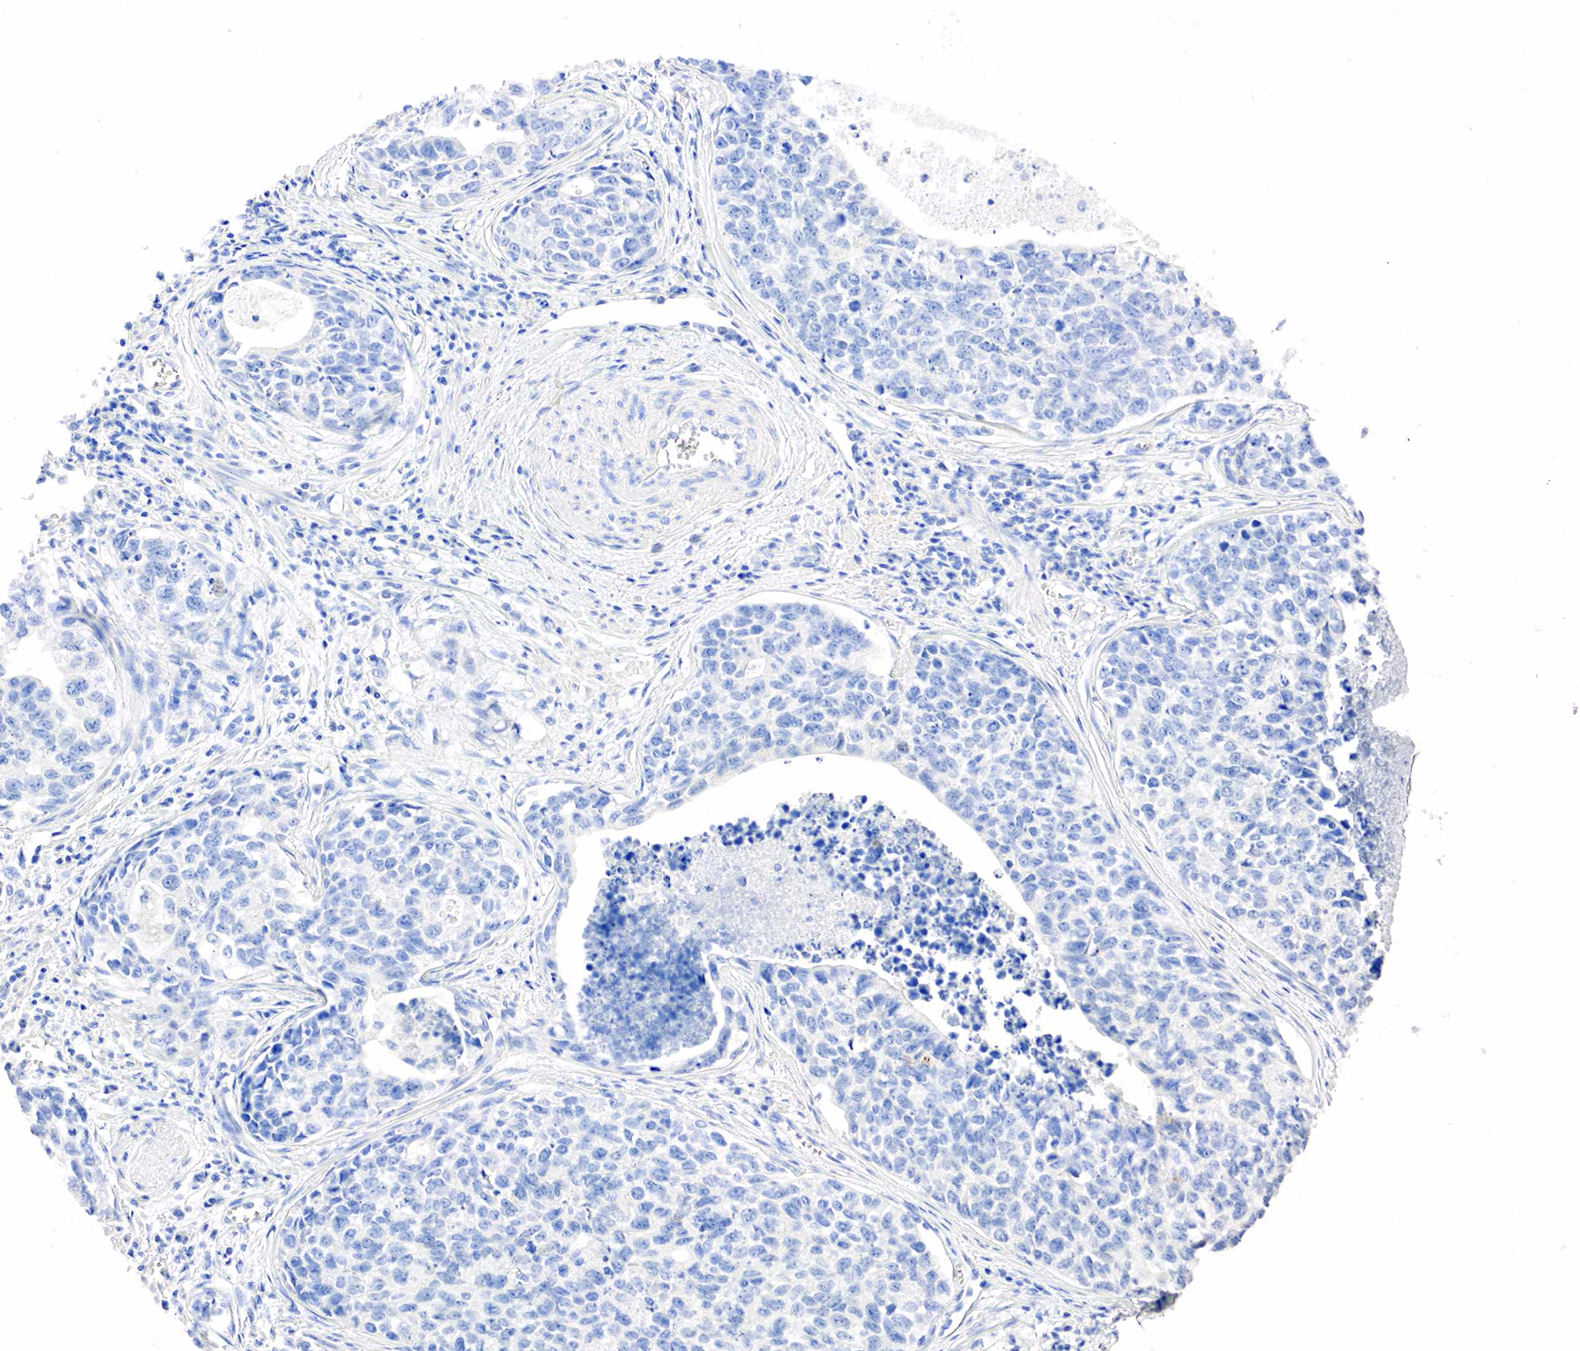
{"staining": {"intensity": "negative", "quantity": "none", "location": "none"}, "tissue": "urothelial cancer", "cell_type": "Tumor cells", "image_type": "cancer", "snomed": [{"axis": "morphology", "description": "Urothelial carcinoma, High grade"}, {"axis": "topography", "description": "Urinary bladder"}], "caption": "Micrograph shows no significant protein positivity in tumor cells of urothelial carcinoma (high-grade).", "gene": "SST", "patient": {"sex": "male", "age": 81}}